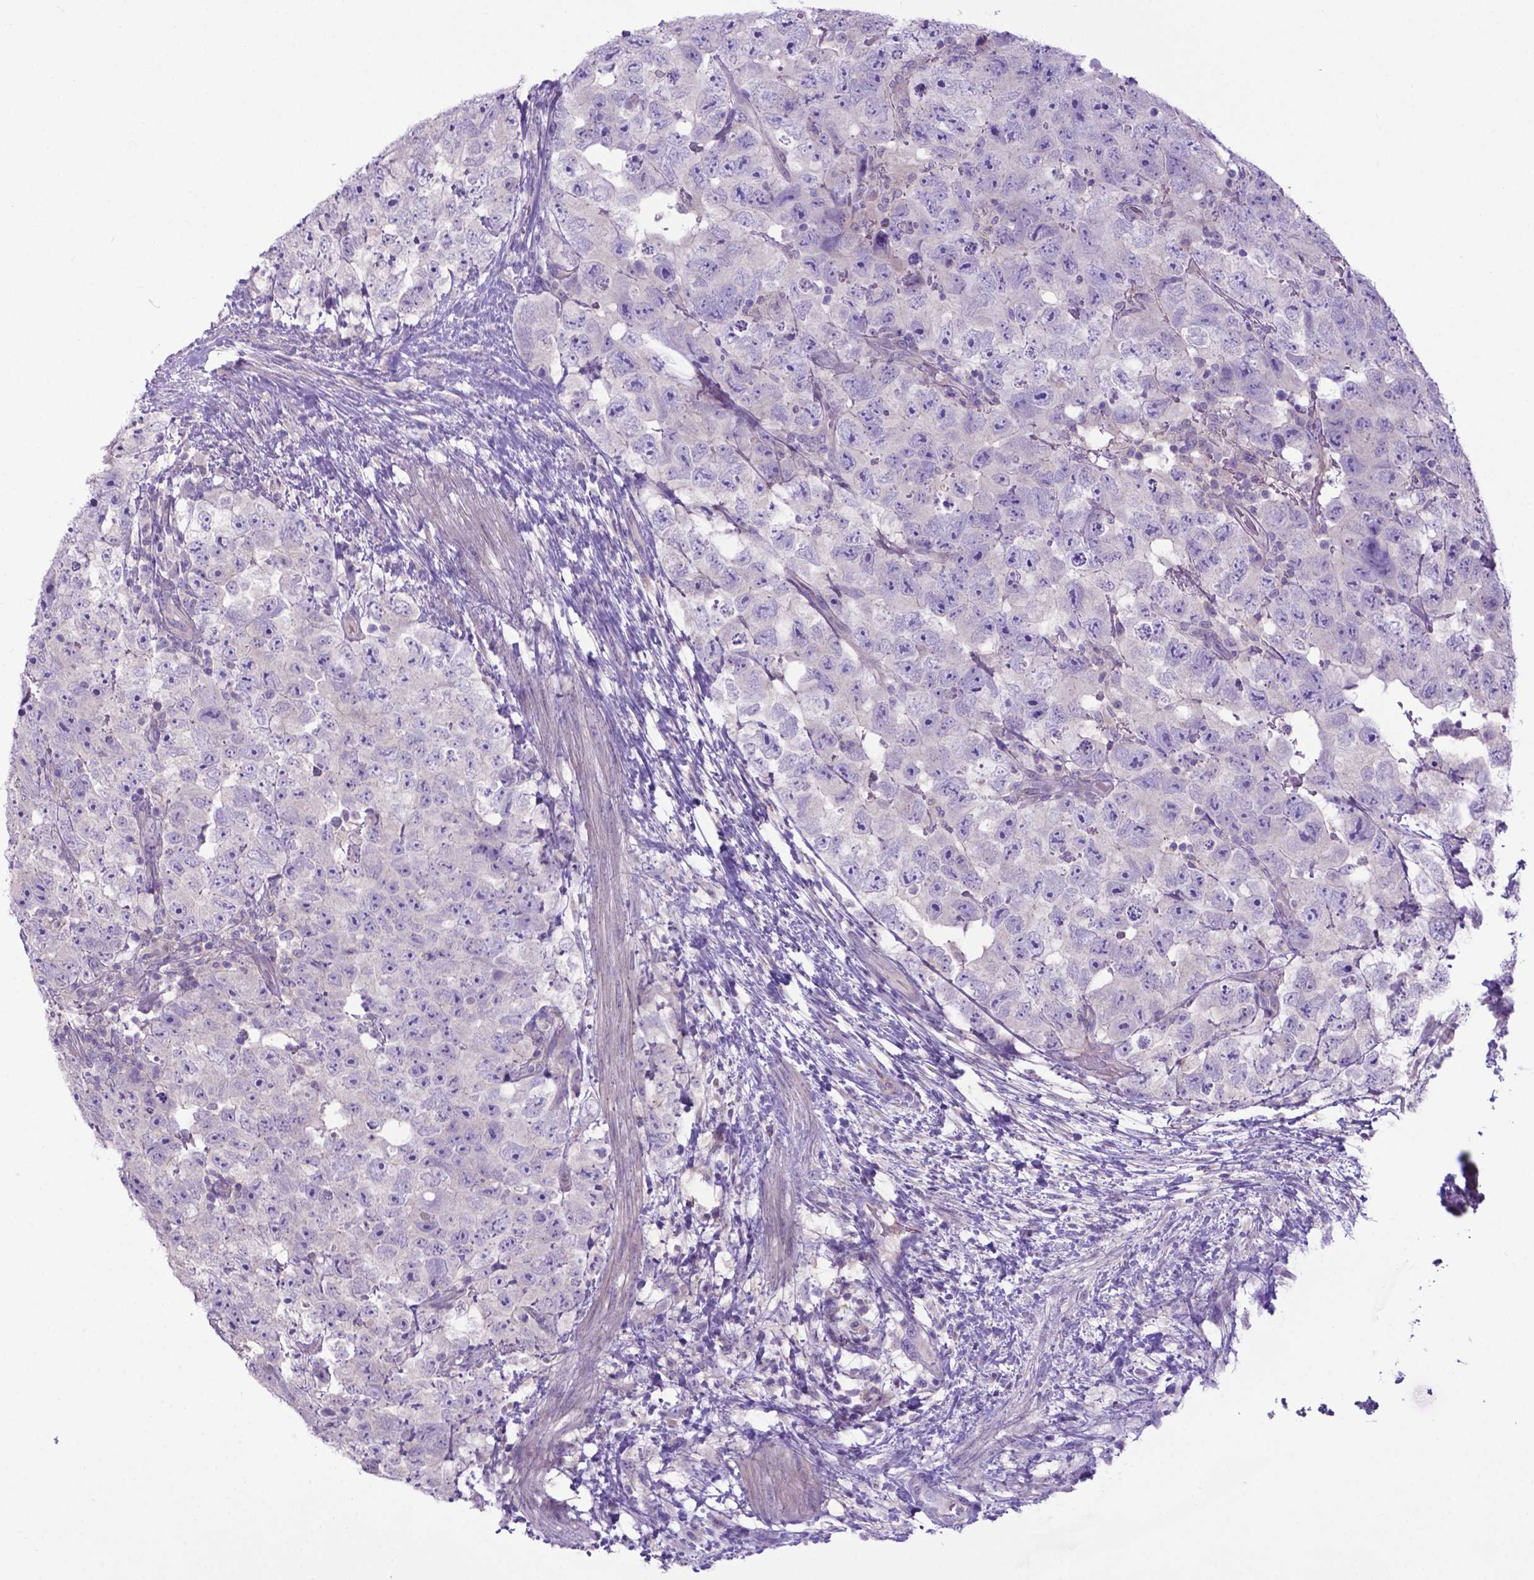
{"staining": {"intensity": "negative", "quantity": "none", "location": "none"}, "tissue": "testis cancer", "cell_type": "Tumor cells", "image_type": "cancer", "snomed": [{"axis": "morphology", "description": "Carcinoma, Embryonal, NOS"}, {"axis": "topography", "description": "Testis"}], "caption": "A photomicrograph of human testis cancer is negative for staining in tumor cells.", "gene": "ADRA2B", "patient": {"sex": "male", "age": 24}}